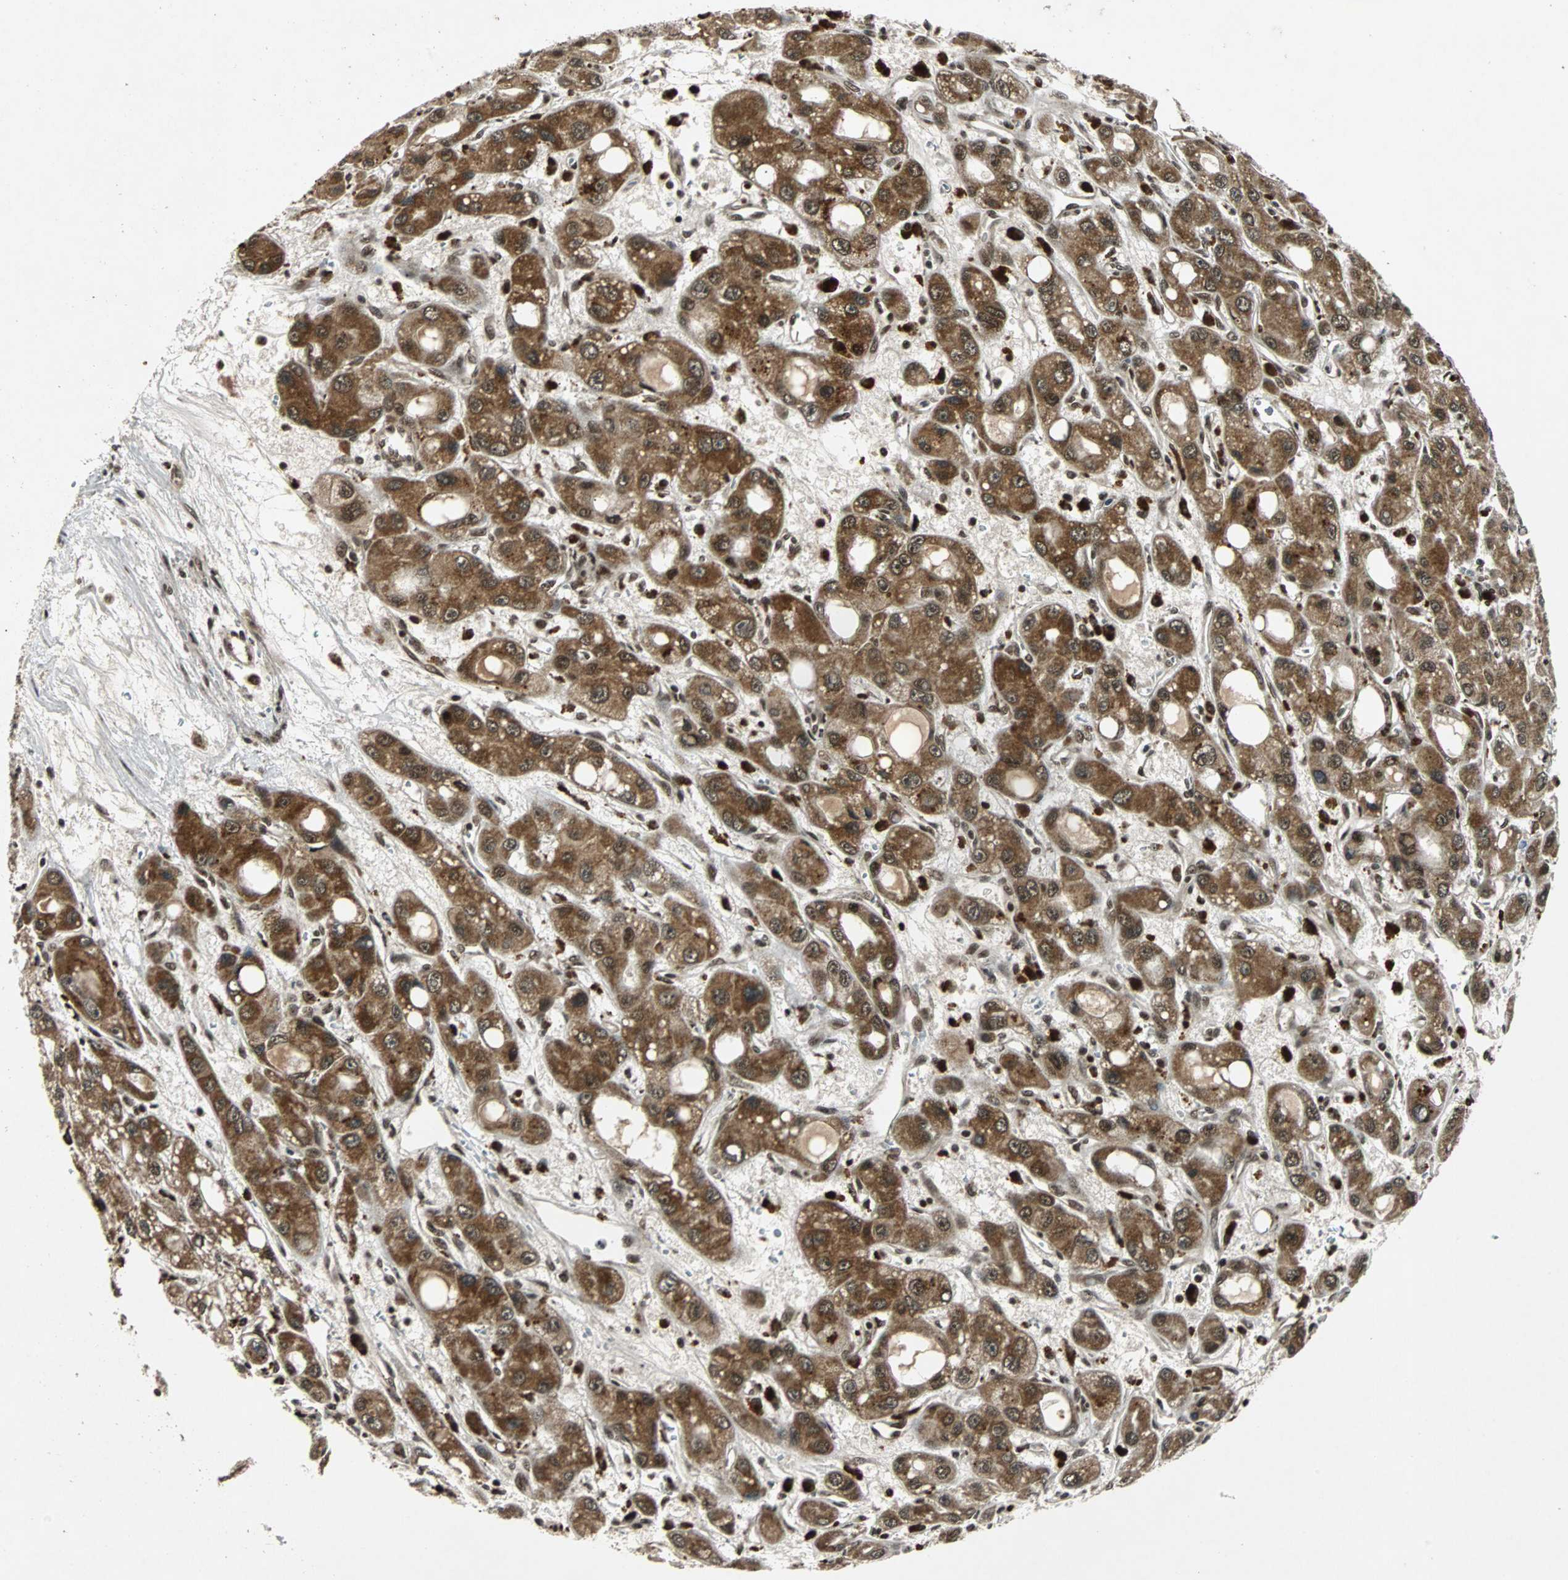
{"staining": {"intensity": "strong", "quantity": ">75%", "location": "cytoplasmic/membranous,nuclear"}, "tissue": "liver cancer", "cell_type": "Tumor cells", "image_type": "cancer", "snomed": [{"axis": "morphology", "description": "Carcinoma, Hepatocellular, NOS"}, {"axis": "topography", "description": "Liver"}], "caption": "This photomicrograph shows immunohistochemistry (IHC) staining of liver cancer, with high strong cytoplasmic/membranous and nuclear positivity in approximately >75% of tumor cells.", "gene": "TAF5", "patient": {"sex": "male", "age": 55}}